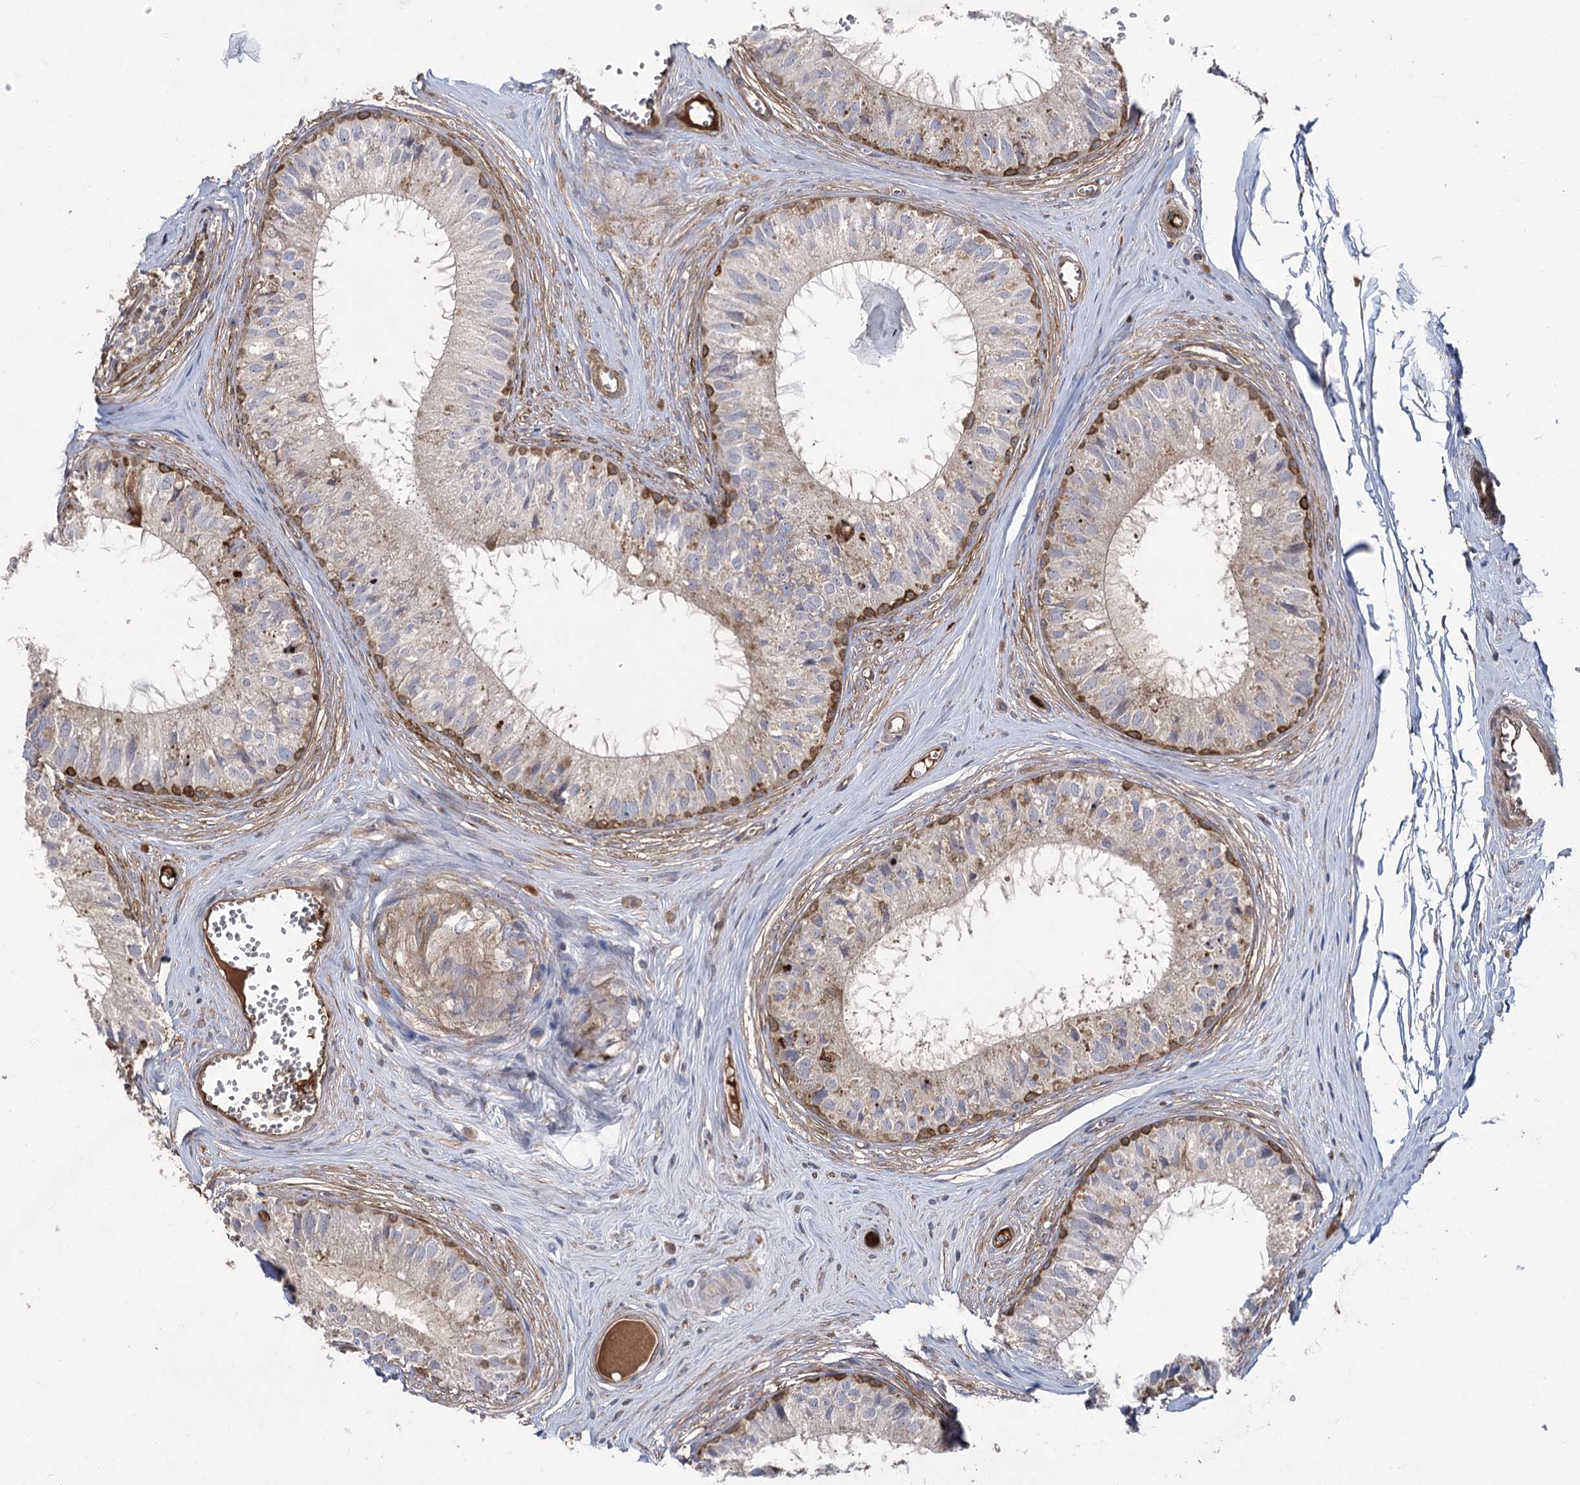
{"staining": {"intensity": "moderate", "quantity": "<25%", "location": "cytoplasmic/membranous"}, "tissue": "epididymis", "cell_type": "Glandular cells", "image_type": "normal", "snomed": [{"axis": "morphology", "description": "Normal tissue, NOS"}, {"axis": "topography", "description": "Epididymis"}], "caption": "There is low levels of moderate cytoplasmic/membranous positivity in glandular cells of benign epididymis, as demonstrated by immunohistochemical staining (brown color).", "gene": "OTUD1", "patient": {"sex": "male", "age": 36}}